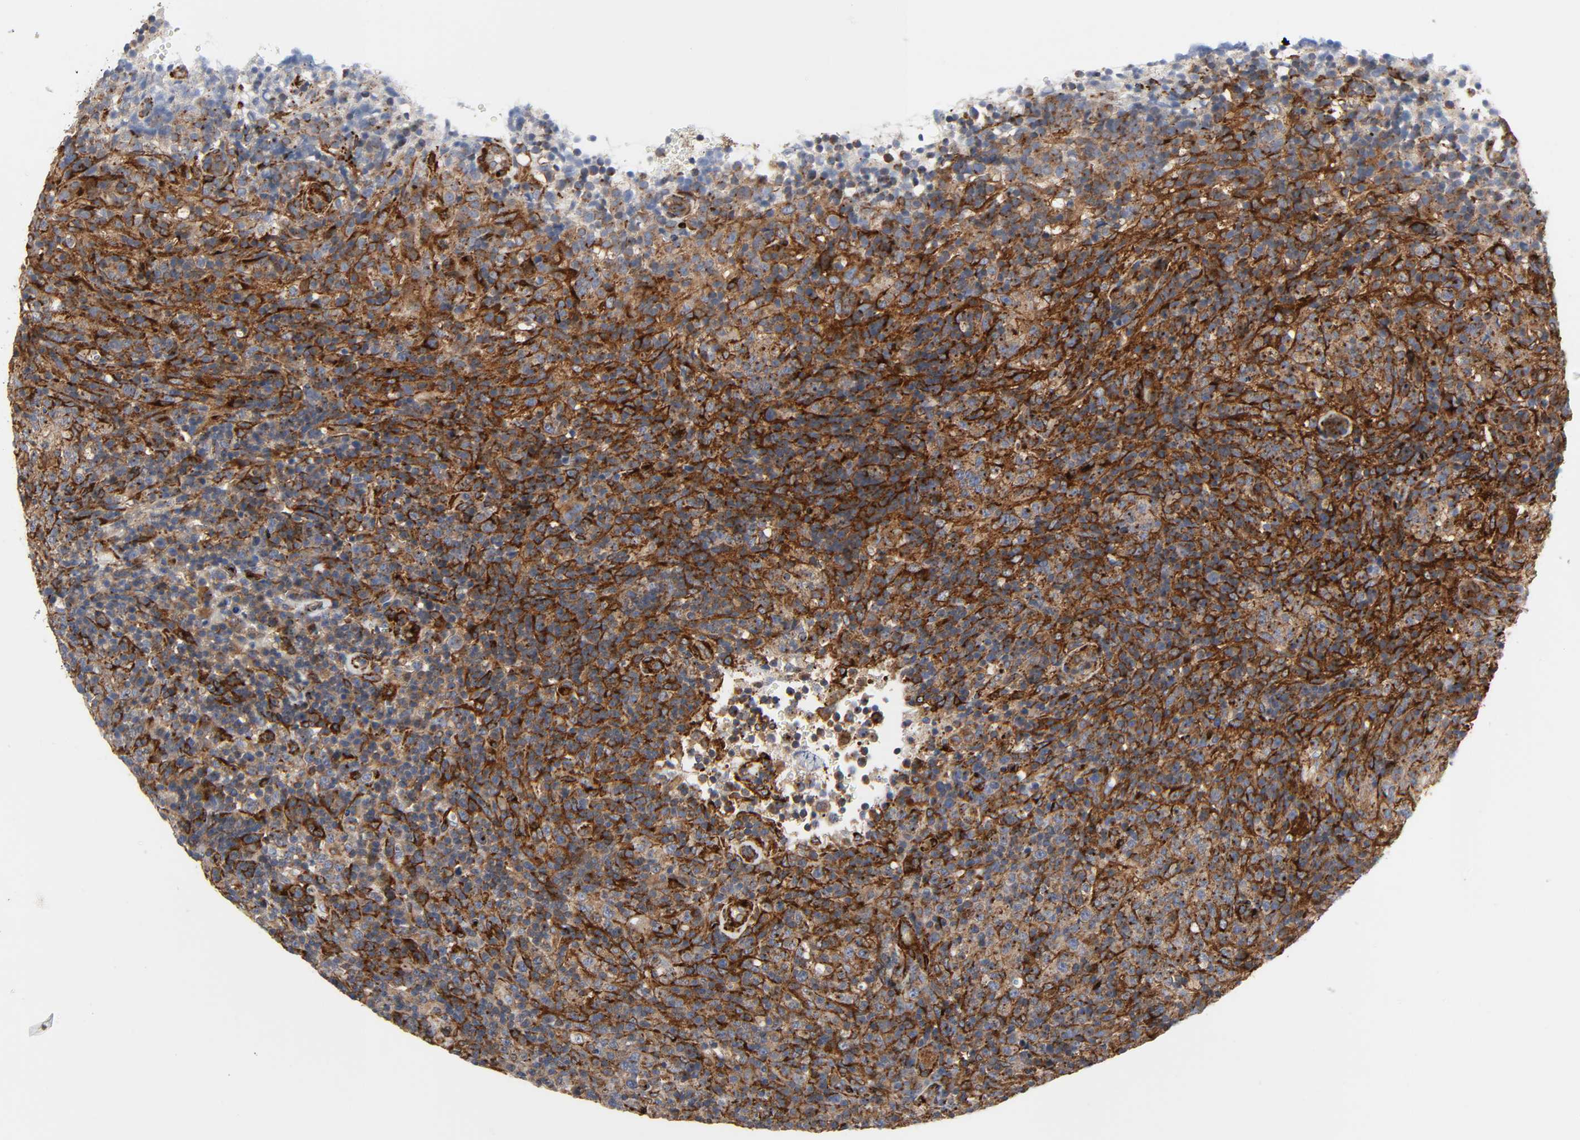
{"staining": {"intensity": "strong", "quantity": ">75%", "location": "cytoplasmic/membranous"}, "tissue": "lymphoma", "cell_type": "Tumor cells", "image_type": "cancer", "snomed": [{"axis": "morphology", "description": "Malignant lymphoma, non-Hodgkin's type, High grade"}, {"axis": "topography", "description": "Lymph node"}], "caption": "A high-resolution image shows immunohistochemistry (IHC) staining of high-grade malignant lymphoma, non-Hodgkin's type, which exhibits strong cytoplasmic/membranous staining in approximately >75% of tumor cells.", "gene": "ARHGAP1", "patient": {"sex": "female", "age": 76}}